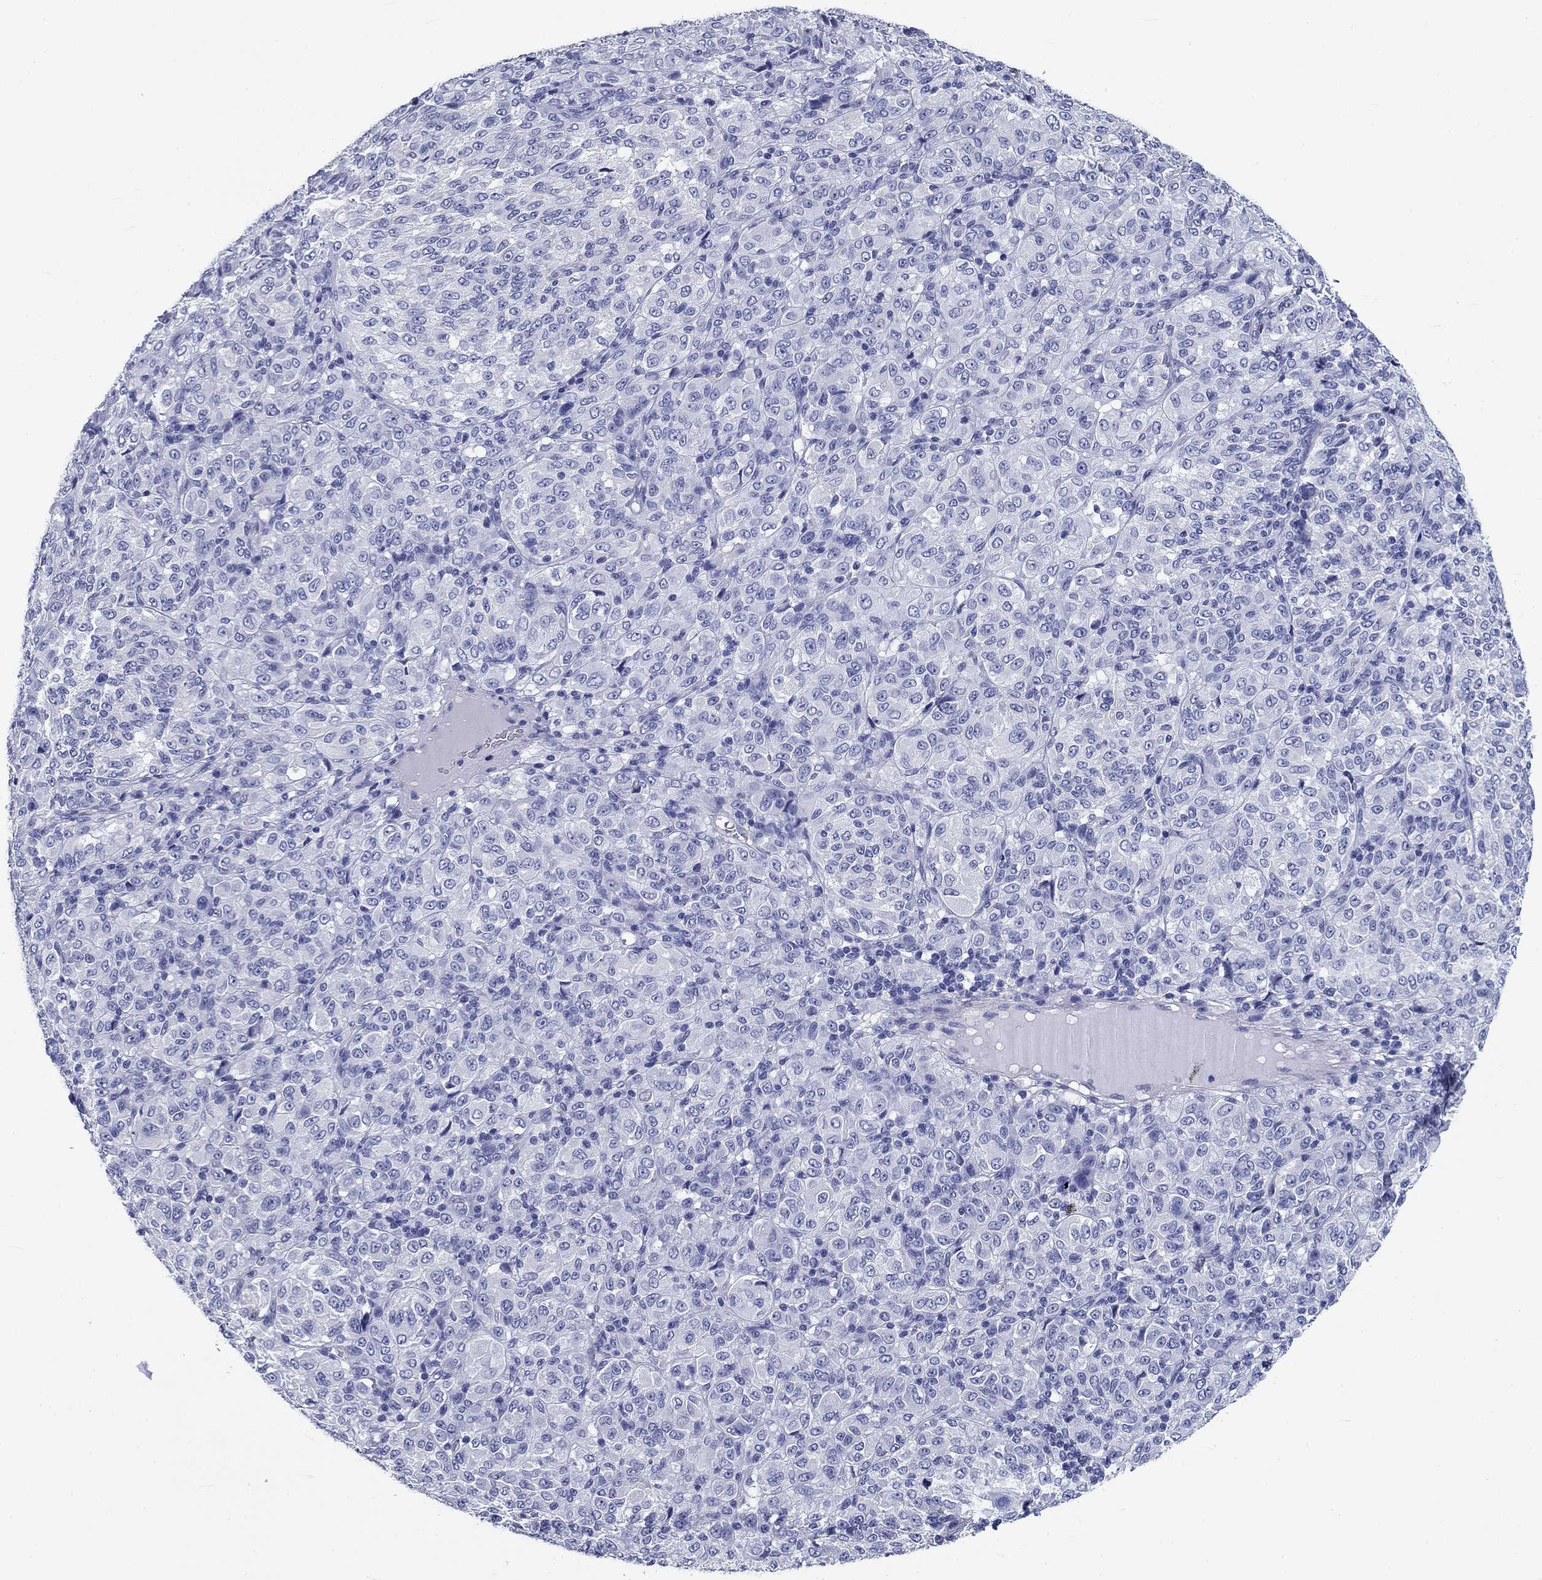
{"staining": {"intensity": "negative", "quantity": "none", "location": "none"}, "tissue": "melanoma", "cell_type": "Tumor cells", "image_type": "cancer", "snomed": [{"axis": "morphology", "description": "Malignant melanoma, Metastatic site"}, {"axis": "topography", "description": "Brain"}], "caption": "IHC histopathology image of neoplastic tissue: melanoma stained with DAB (3,3'-diaminobenzidine) demonstrates no significant protein staining in tumor cells.", "gene": "CD40LG", "patient": {"sex": "female", "age": 56}}